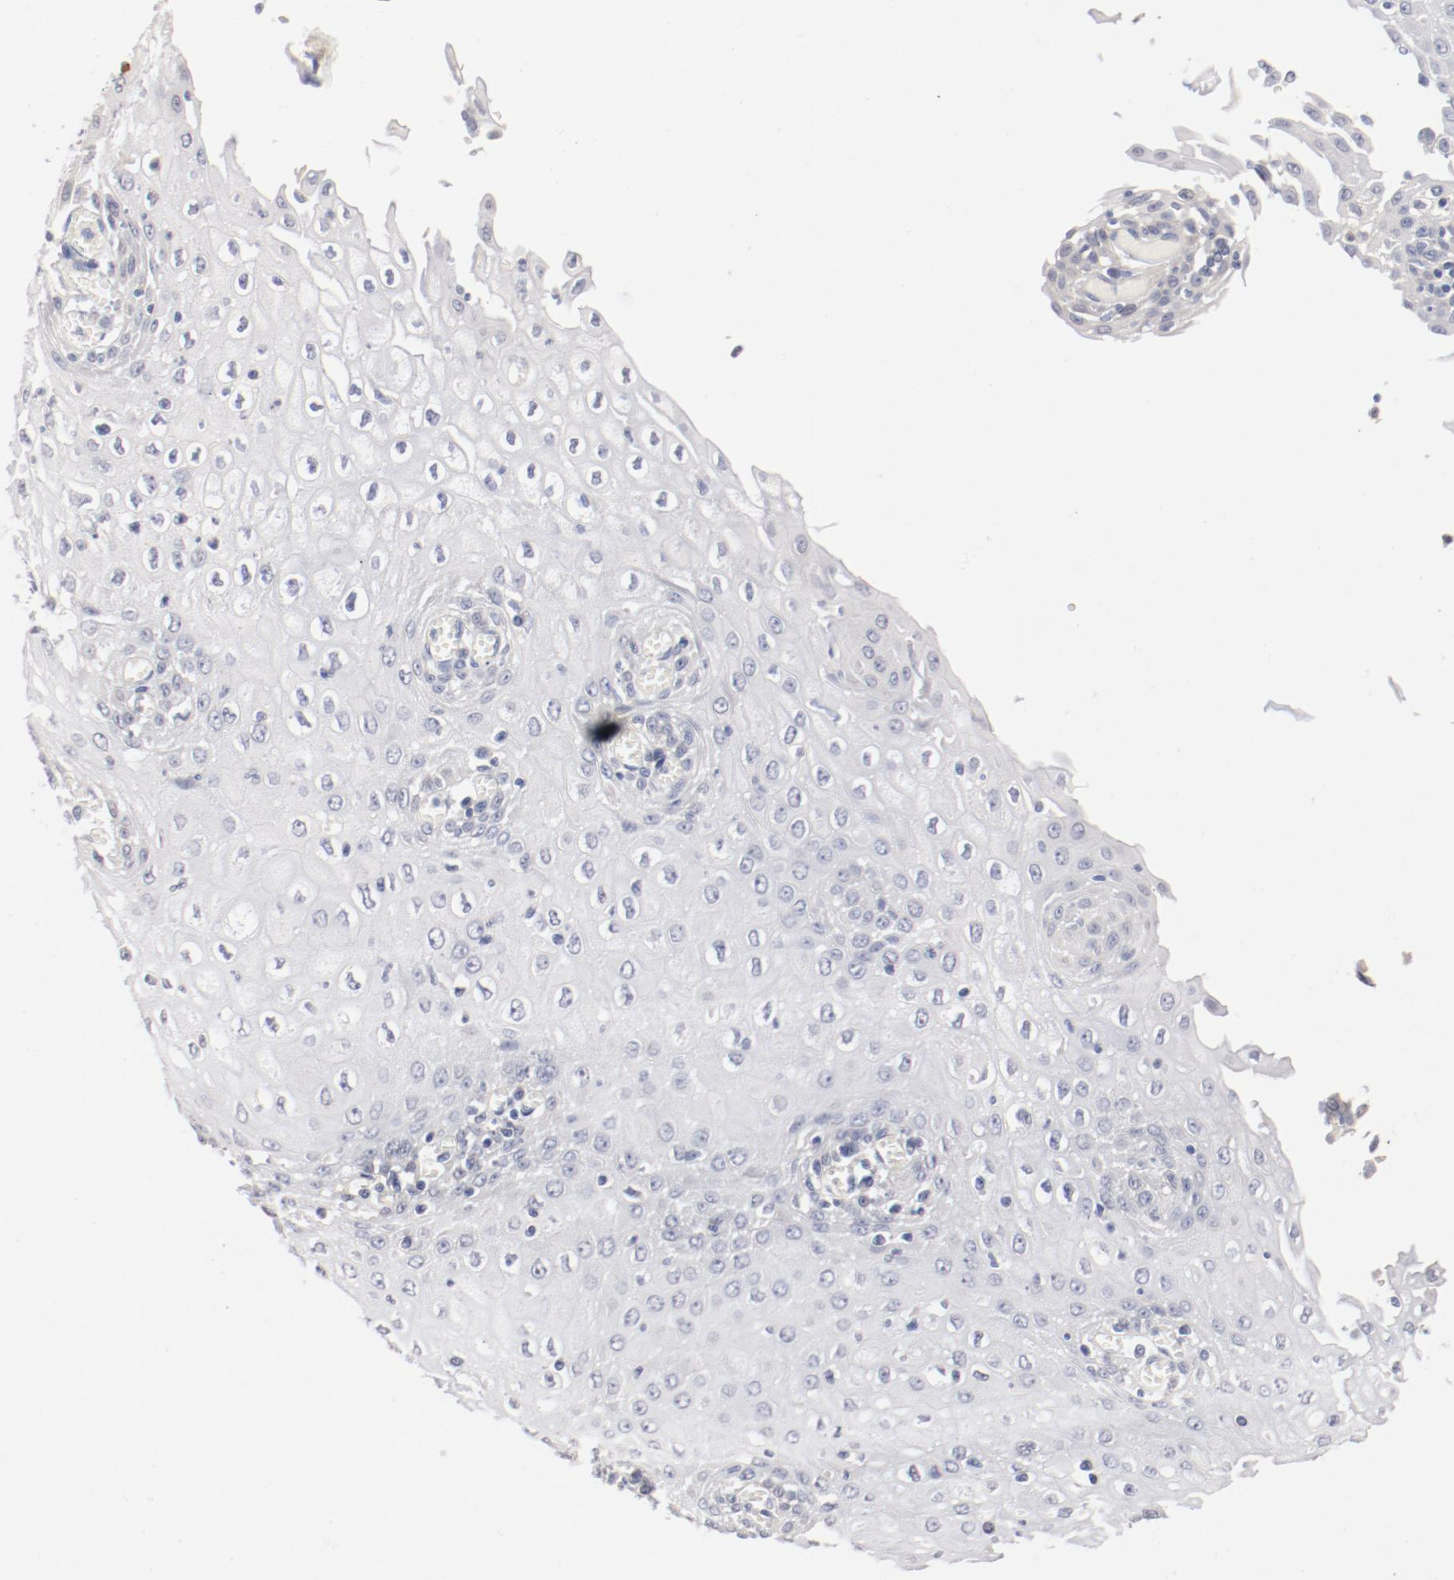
{"staining": {"intensity": "negative", "quantity": "none", "location": "none"}, "tissue": "esophagus", "cell_type": "Squamous epithelial cells", "image_type": "normal", "snomed": [{"axis": "morphology", "description": "Normal tissue, NOS"}, {"axis": "morphology", "description": "Squamous cell carcinoma, NOS"}, {"axis": "topography", "description": "Esophagus"}], "caption": "IHC of unremarkable esophagus displays no staining in squamous epithelial cells. (DAB IHC with hematoxylin counter stain).", "gene": "AK7", "patient": {"sex": "male", "age": 65}}